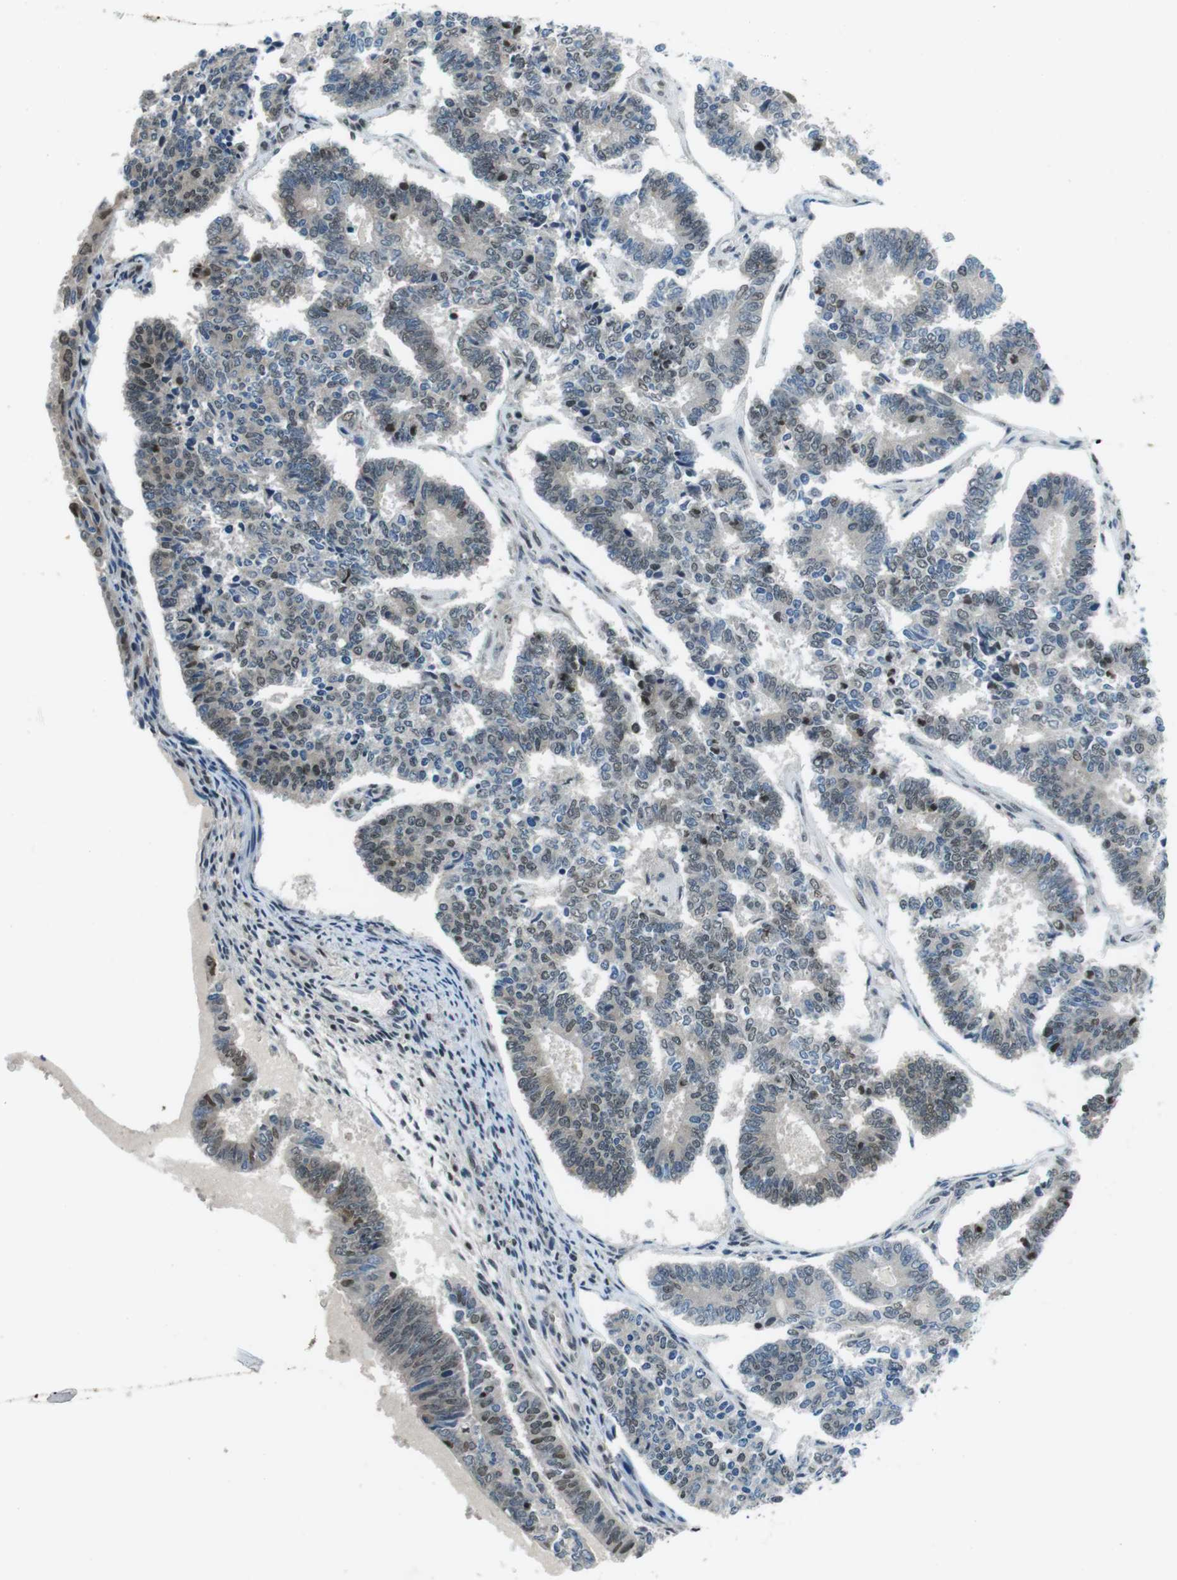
{"staining": {"intensity": "weak", "quantity": "25%-75%", "location": "nuclear"}, "tissue": "endometrial cancer", "cell_type": "Tumor cells", "image_type": "cancer", "snomed": [{"axis": "morphology", "description": "Adenocarcinoma, NOS"}, {"axis": "topography", "description": "Endometrium"}], "caption": "Endometrial adenocarcinoma was stained to show a protein in brown. There is low levels of weak nuclear positivity in about 25%-75% of tumor cells.", "gene": "NEK4", "patient": {"sex": "female", "age": 70}}